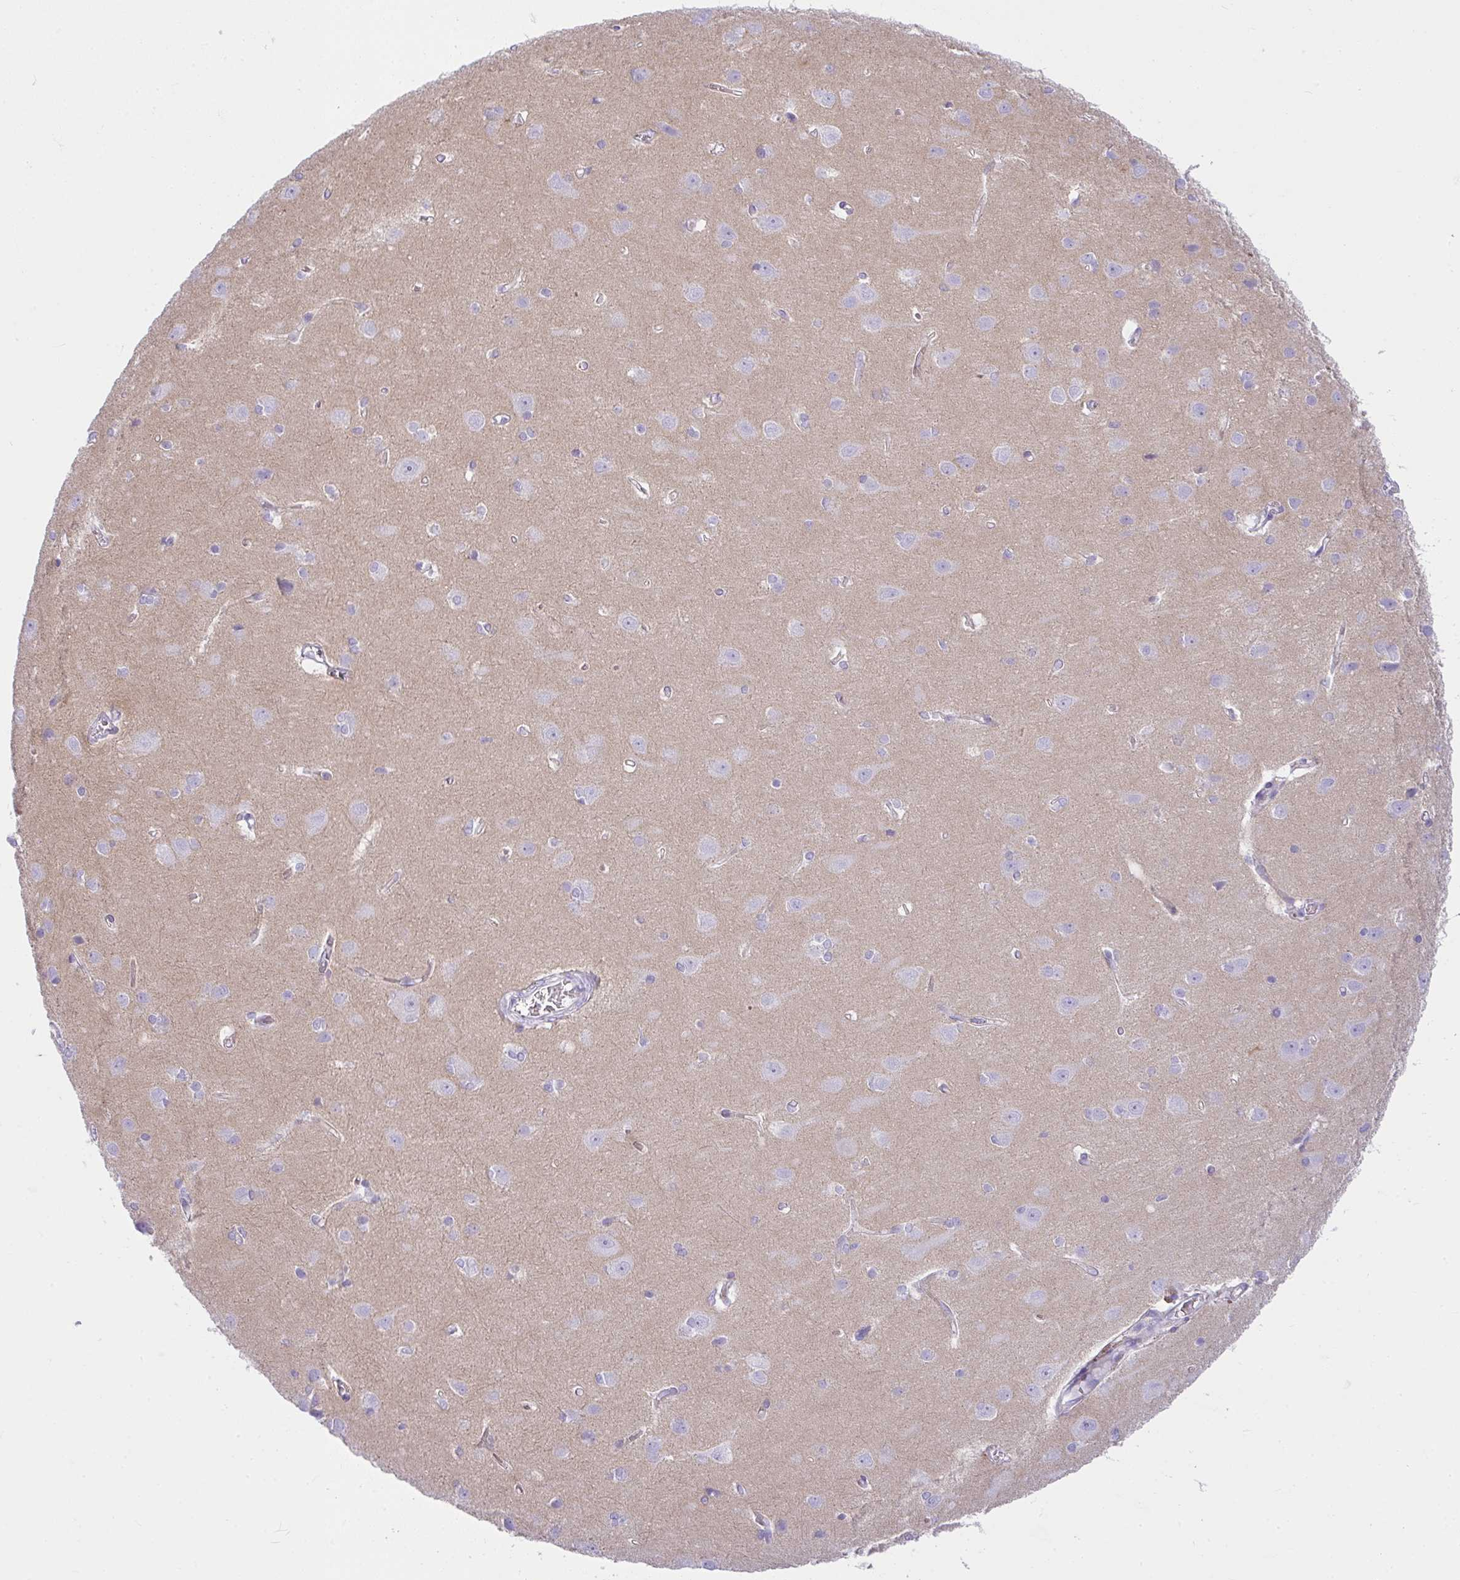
{"staining": {"intensity": "weak", "quantity": "25%-75%", "location": "cytoplasmic/membranous"}, "tissue": "cerebral cortex", "cell_type": "Endothelial cells", "image_type": "normal", "snomed": [{"axis": "morphology", "description": "Normal tissue, NOS"}, {"axis": "topography", "description": "Cerebral cortex"}], "caption": "Weak cytoplasmic/membranous expression is present in approximately 25%-75% of endothelial cells in unremarkable cerebral cortex. (DAB IHC with brightfield microscopy, high magnification).", "gene": "RASL10A", "patient": {"sex": "male", "age": 37}}